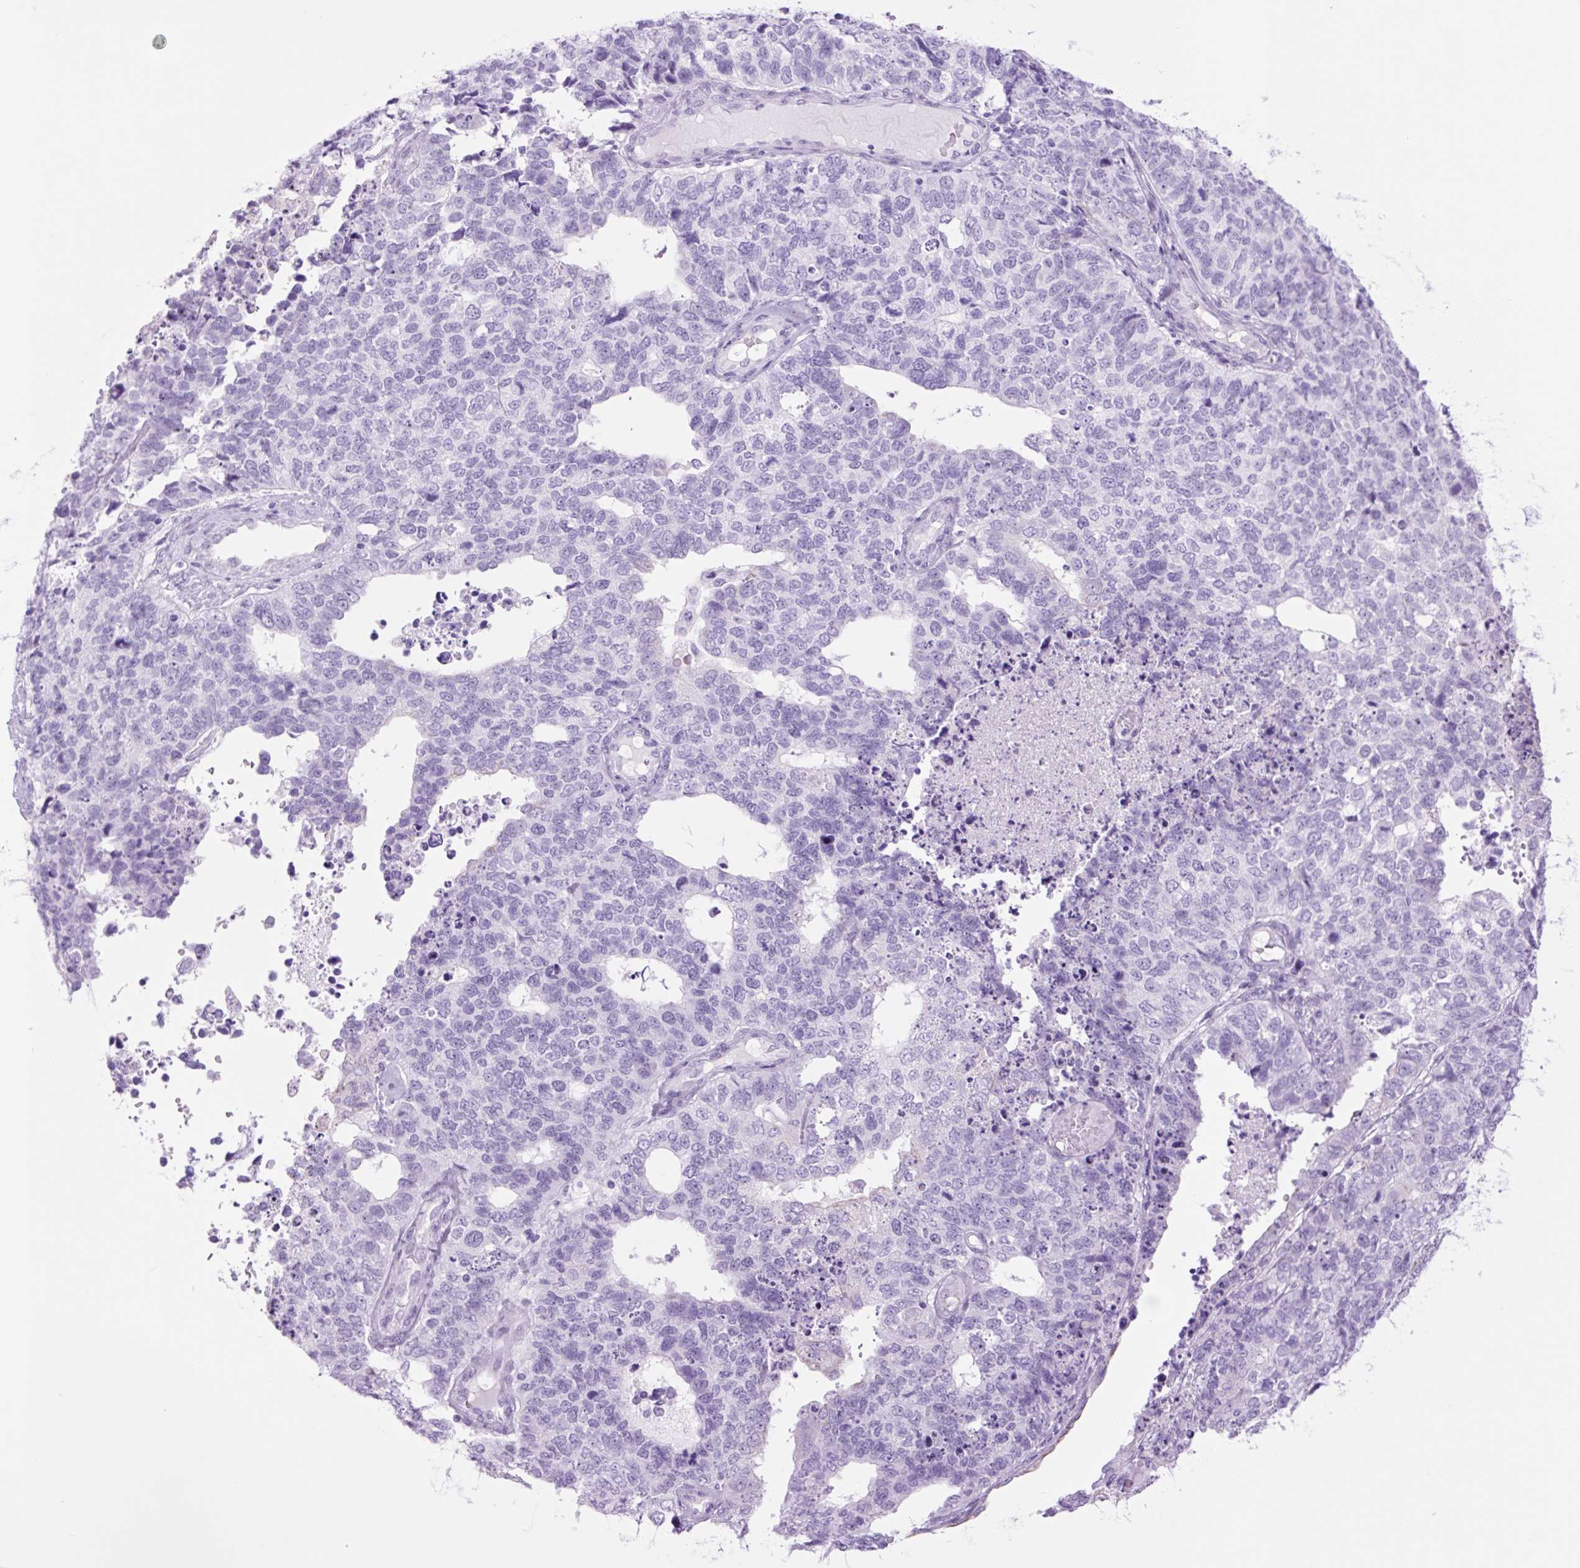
{"staining": {"intensity": "negative", "quantity": "none", "location": "none"}, "tissue": "cervical cancer", "cell_type": "Tumor cells", "image_type": "cancer", "snomed": [{"axis": "morphology", "description": "Squamous cell carcinoma, NOS"}, {"axis": "topography", "description": "Cervix"}], "caption": "Human cervical squamous cell carcinoma stained for a protein using immunohistochemistry (IHC) demonstrates no expression in tumor cells.", "gene": "TFF2", "patient": {"sex": "female", "age": 63}}